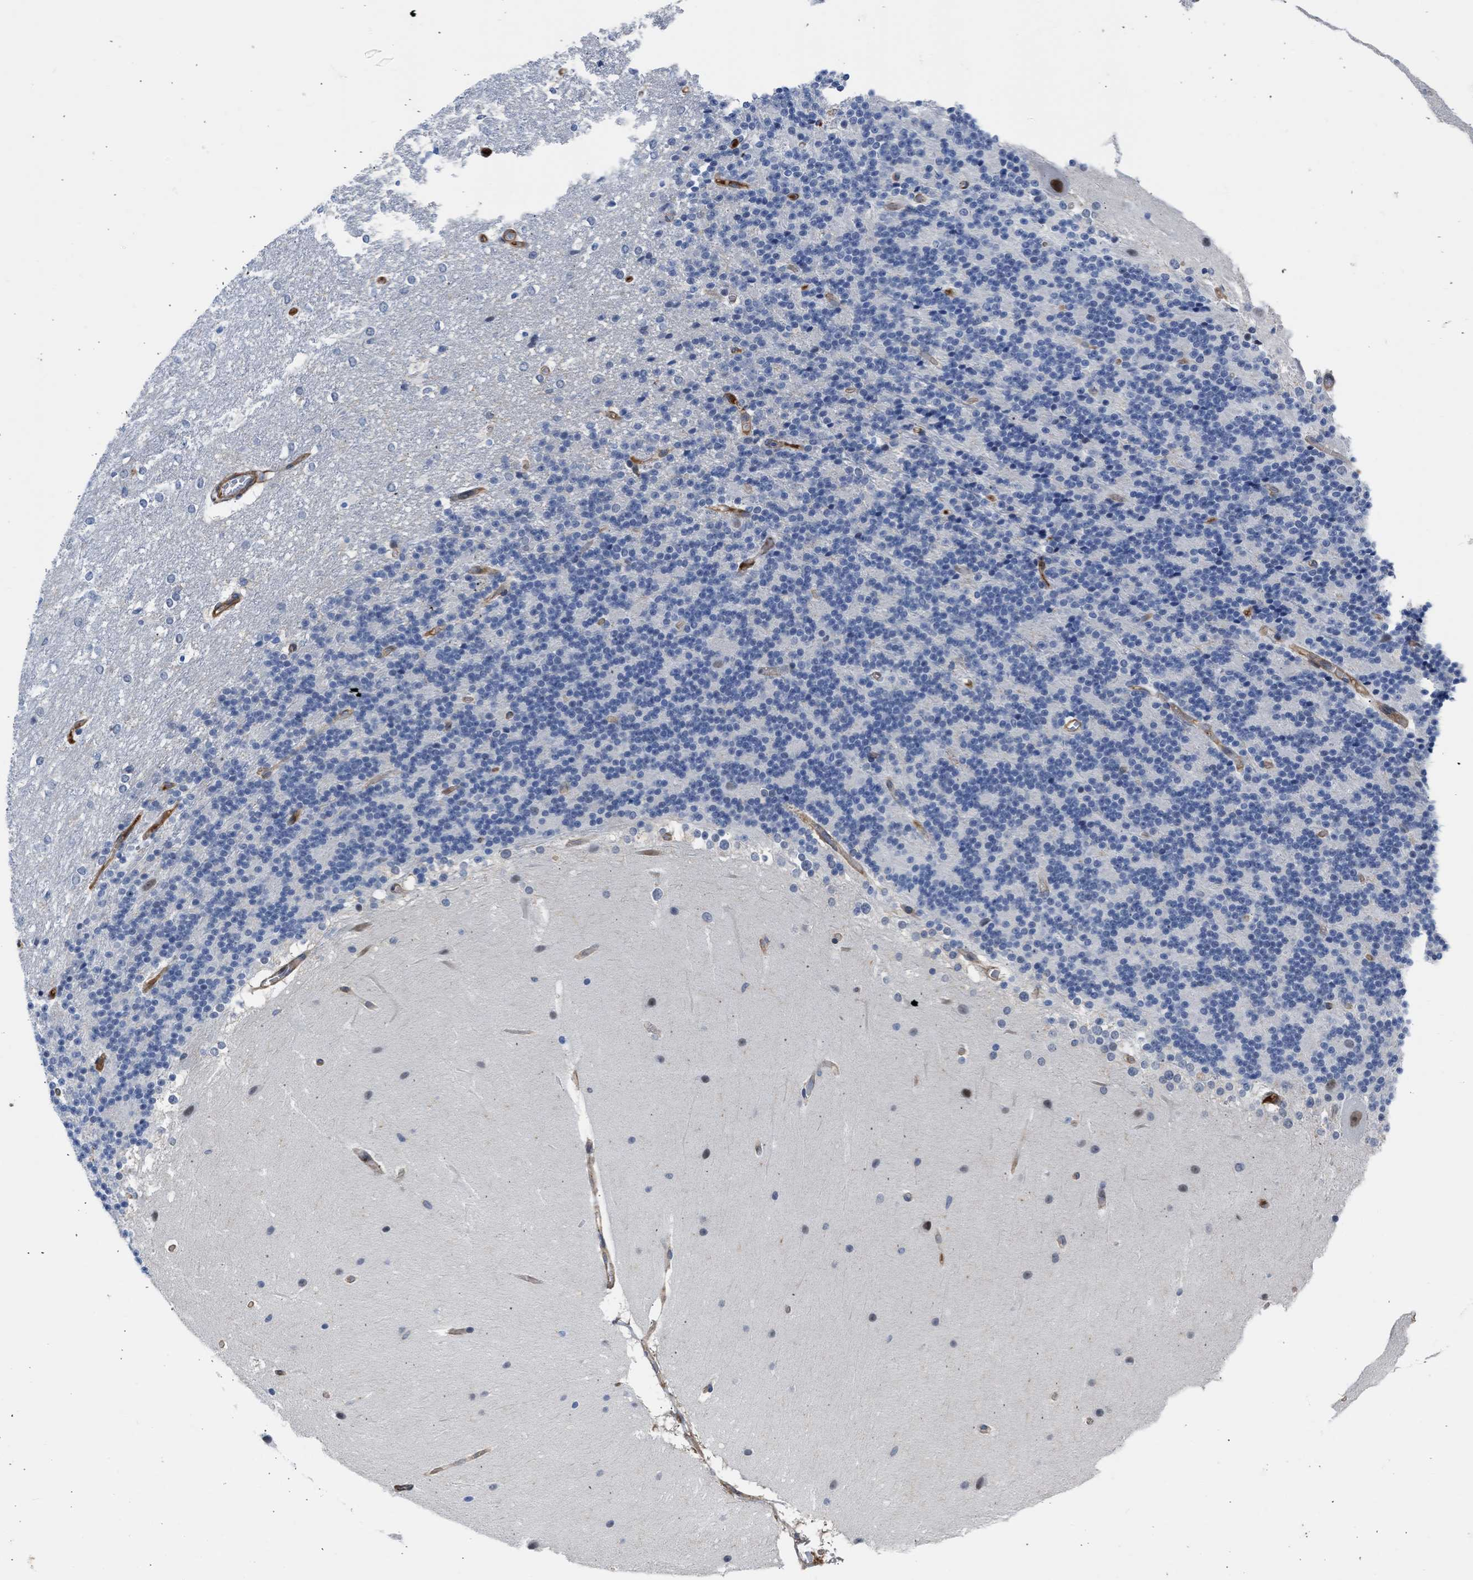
{"staining": {"intensity": "negative", "quantity": "none", "location": "none"}, "tissue": "cerebellum", "cell_type": "Cells in granular layer", "image_type": "normal", "snomed": [{"axis": "morphology", "description": "Normal tissue, NOS"}, {"axis": "topography", "description": "Cerebellum"}], "caption": "Cells in granular layer are negative for brown protein staining in benign cerebellum. (DAB (3,3'-diaminobenzidine) immunohistochemistry (IHC) visualized using brightfield microscopy, high magnification).", "gene": "MAS1L", "patient": {"sex": "female", "age": 19}}